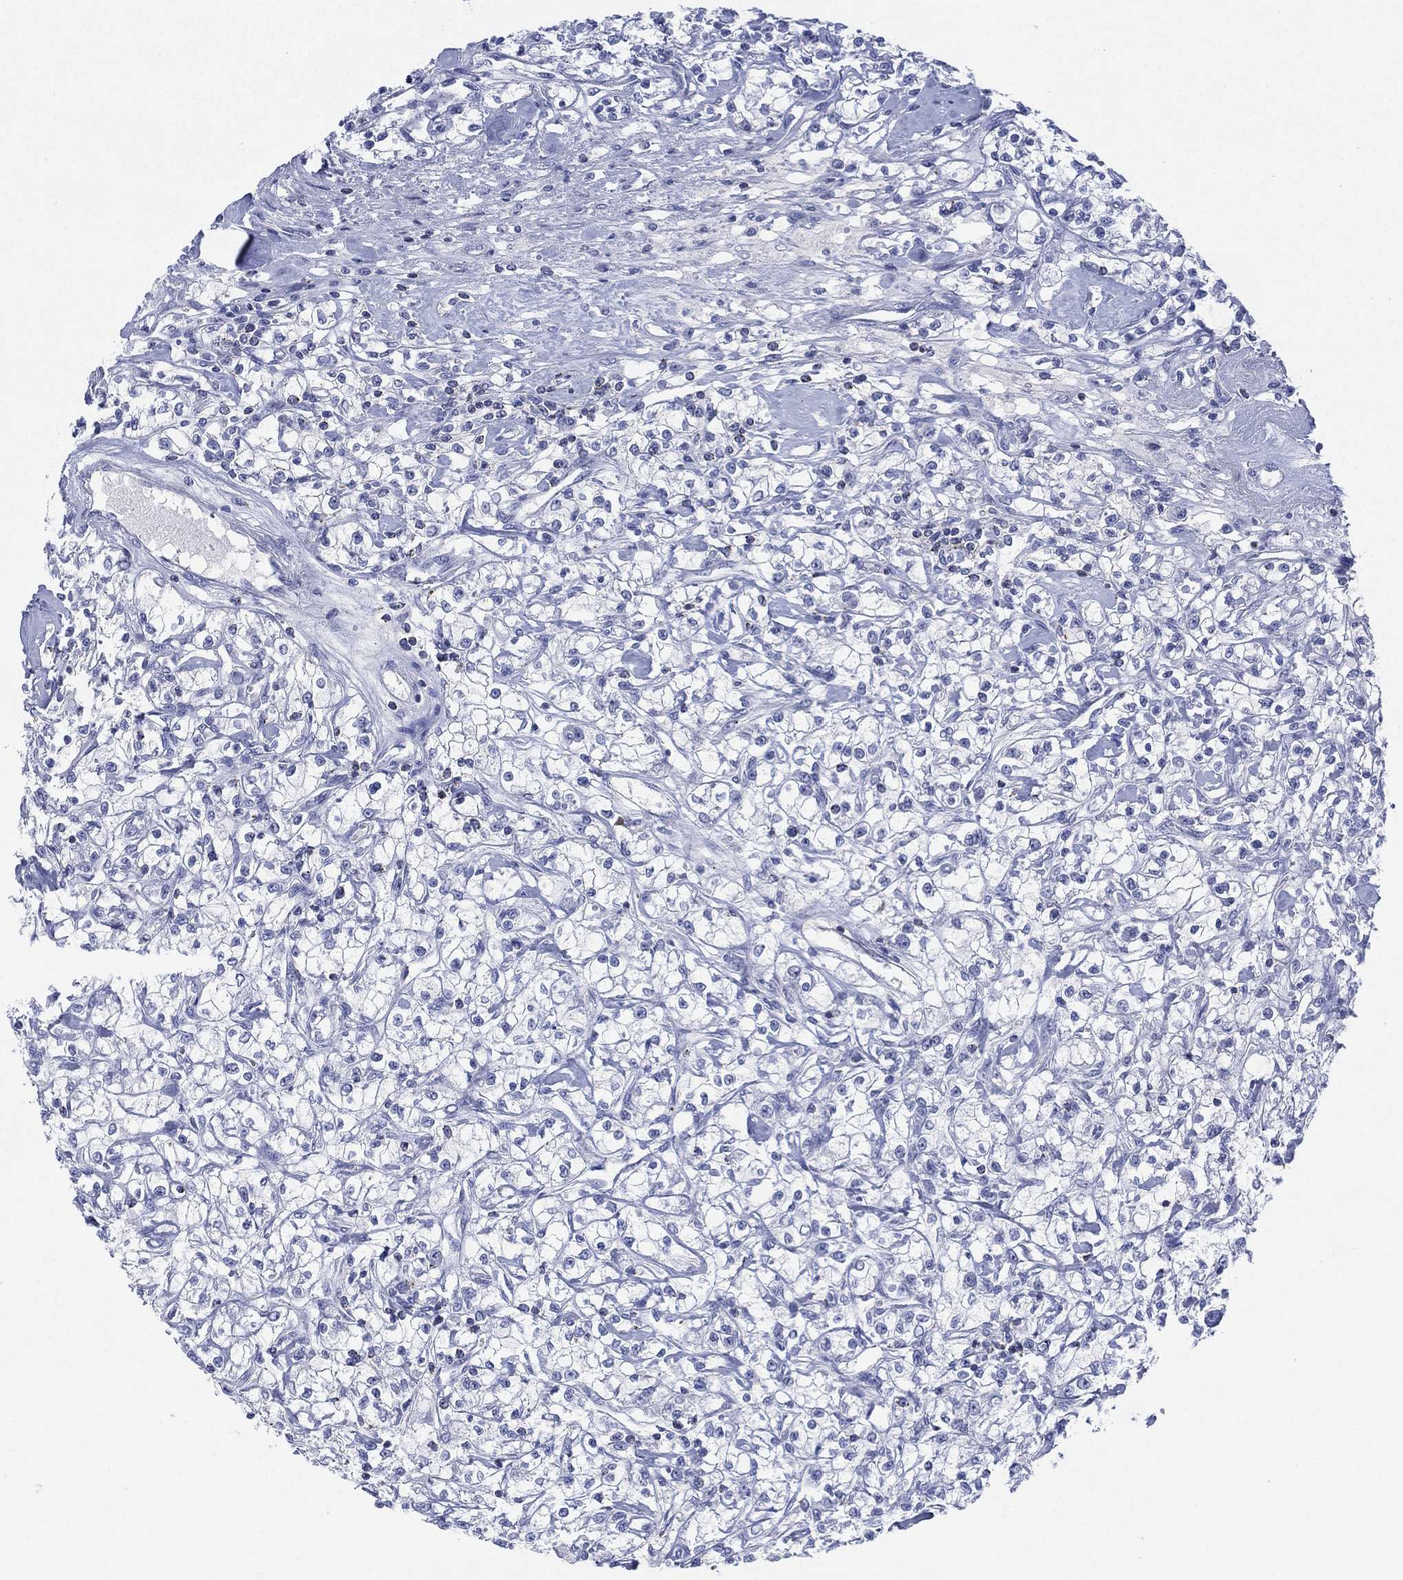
{"staining": {"intensity": "negative", "quantity": "none", "location": "none"}, "tissue": "renal cancer", "cell_type": "Tumor cells", "image_type": "cancer", "snomed": [{"axis": "morphology", "description": "Adenocarcinoma, NOS"}, {"axis": "topography", "description": "Kidney"}], "caption": "Tumor cells are negative for brown protein staining in renal cancer. Nuclei are stained in blue.", "gene": "SEPTIN1", "patient": {"sex": "female", "age": 59}}